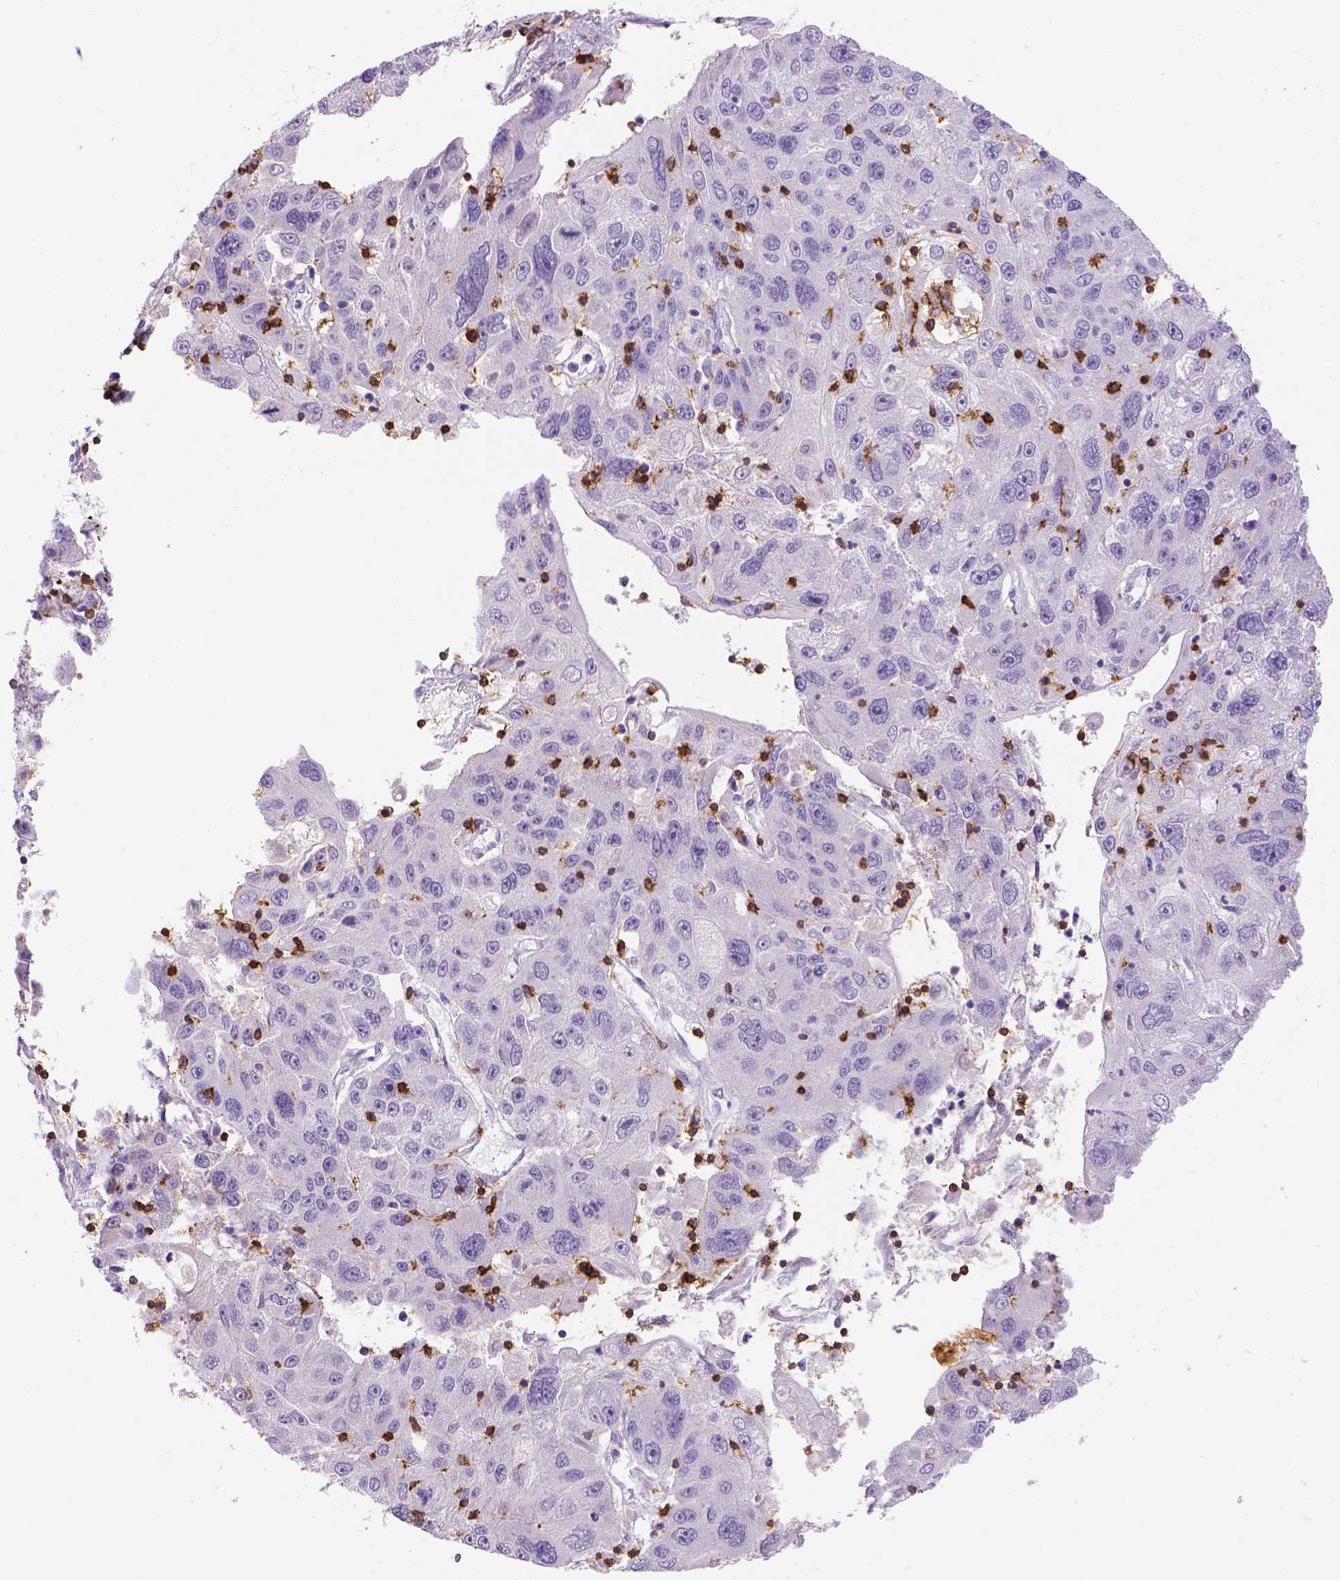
{"staining": {"intensity": "negative", "quantity": "none", "location": "none"}, "tissue": "stomach cancer", "cell_type": "Tumor cells", "image_type": "cancer", "snomed": [{"axis": "morphology", "description": "Adenocarcinoma, NOS"}, {"axis": "topography", "description": "Stomach"}], "caption": "Immunohistochemistry (IHC) micrograph of neoplastic tissue: stomach cancer (adenocarcinoma) stained with DAB (3,3'-diaminobenzidine) displays no significant protein staining in tumor cells.", "gene": "CD3E", "patient": {"sex": "male", "age": 56}}